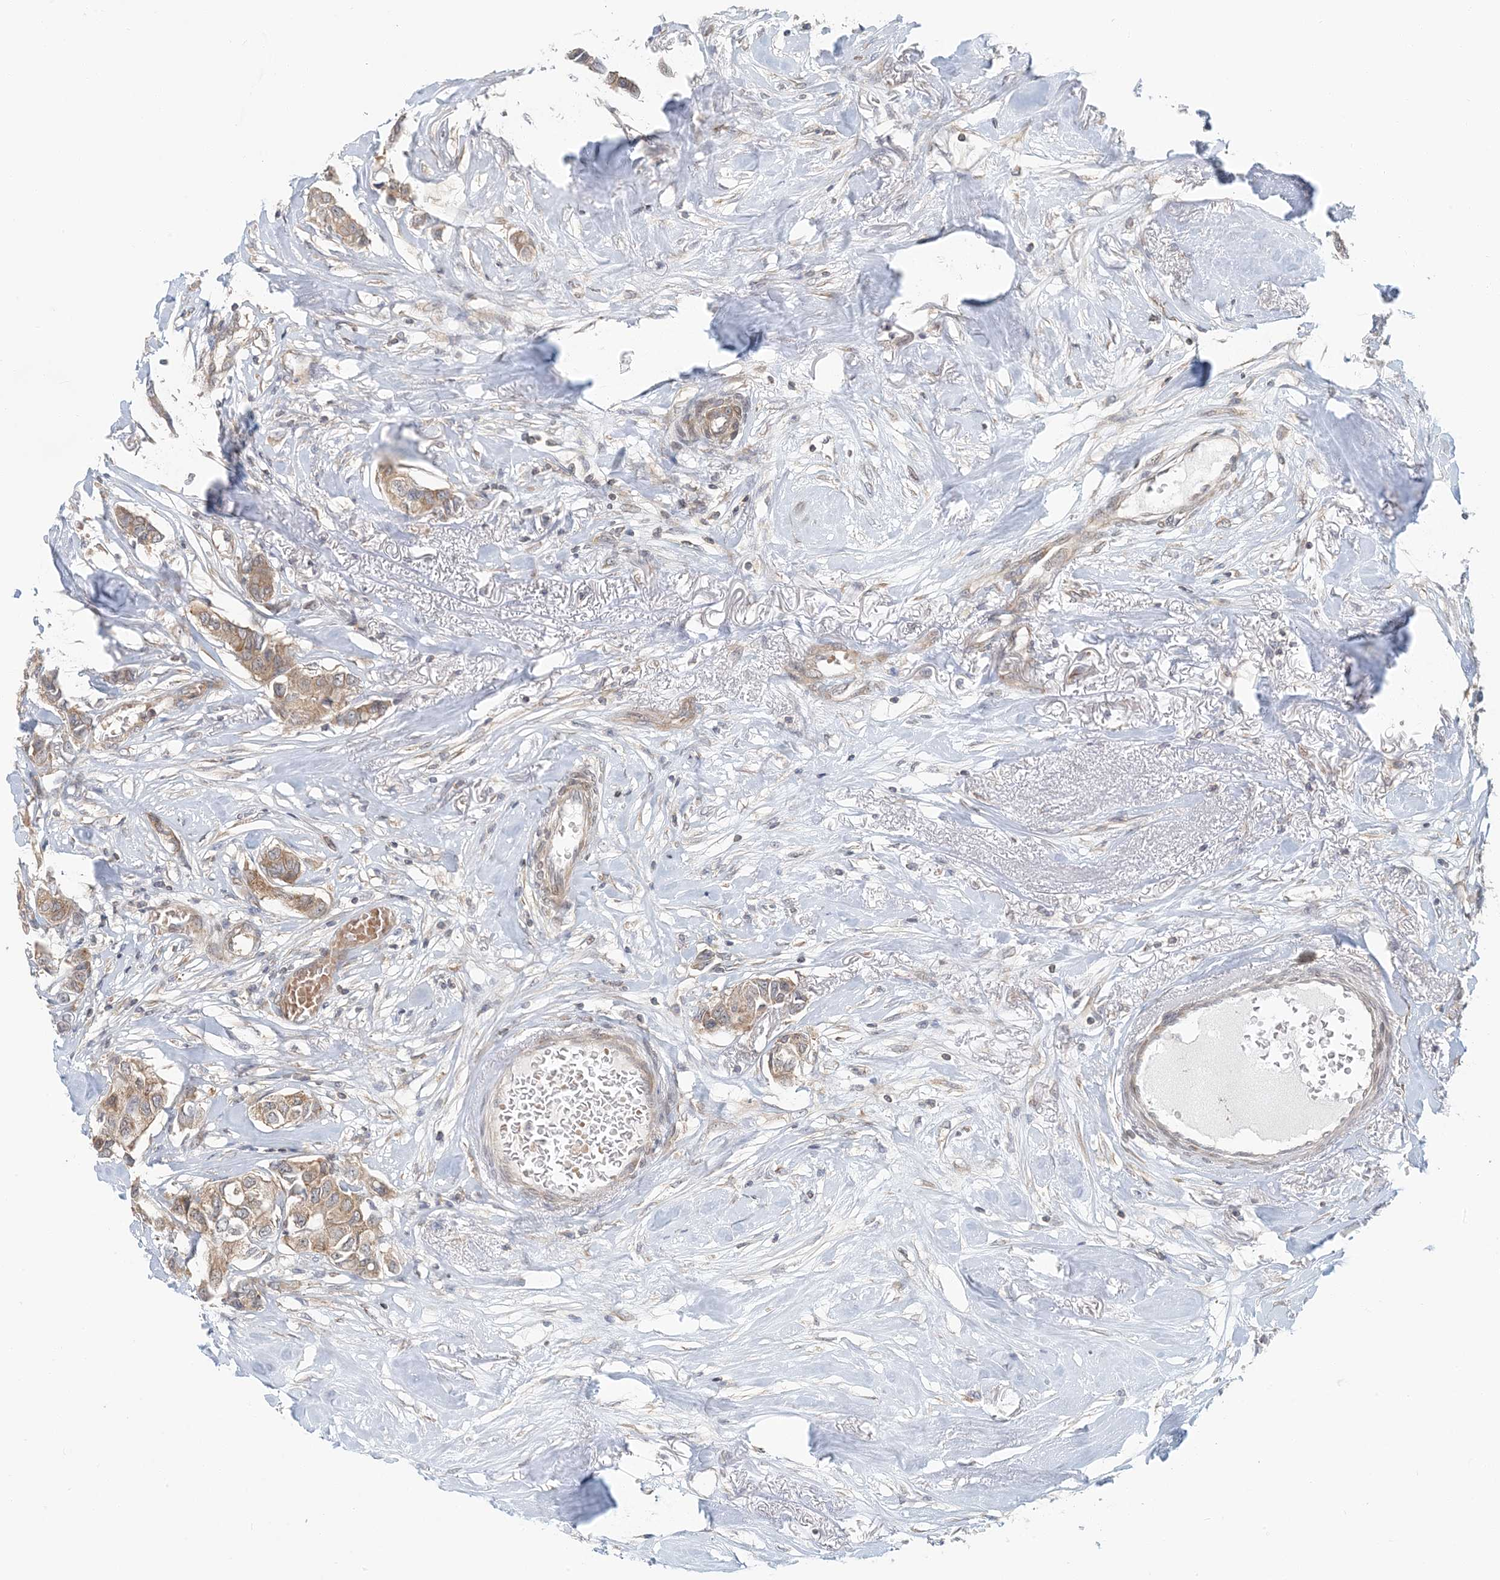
{"staining": {"intensity": "weak", "quantity": ">75%", "location": "cytoplasmic/membranous"}, "tissue": "breast cancer", "cell_type": "Tumor cells", "image_type": "cancer", "snomed": [{"axis": "morphology", "description": "Duct carcinoma"}, {"axis": "topography", "description": "Breast"}], "caption": "An image of breast cancer (intraductal carcinoma) stained for a protein demonstrates weak cytoplasmic/membranous brown staining in tumor cells.", "gene": "ATP13A2", "patient": {"sex": "female", "age": 80}}